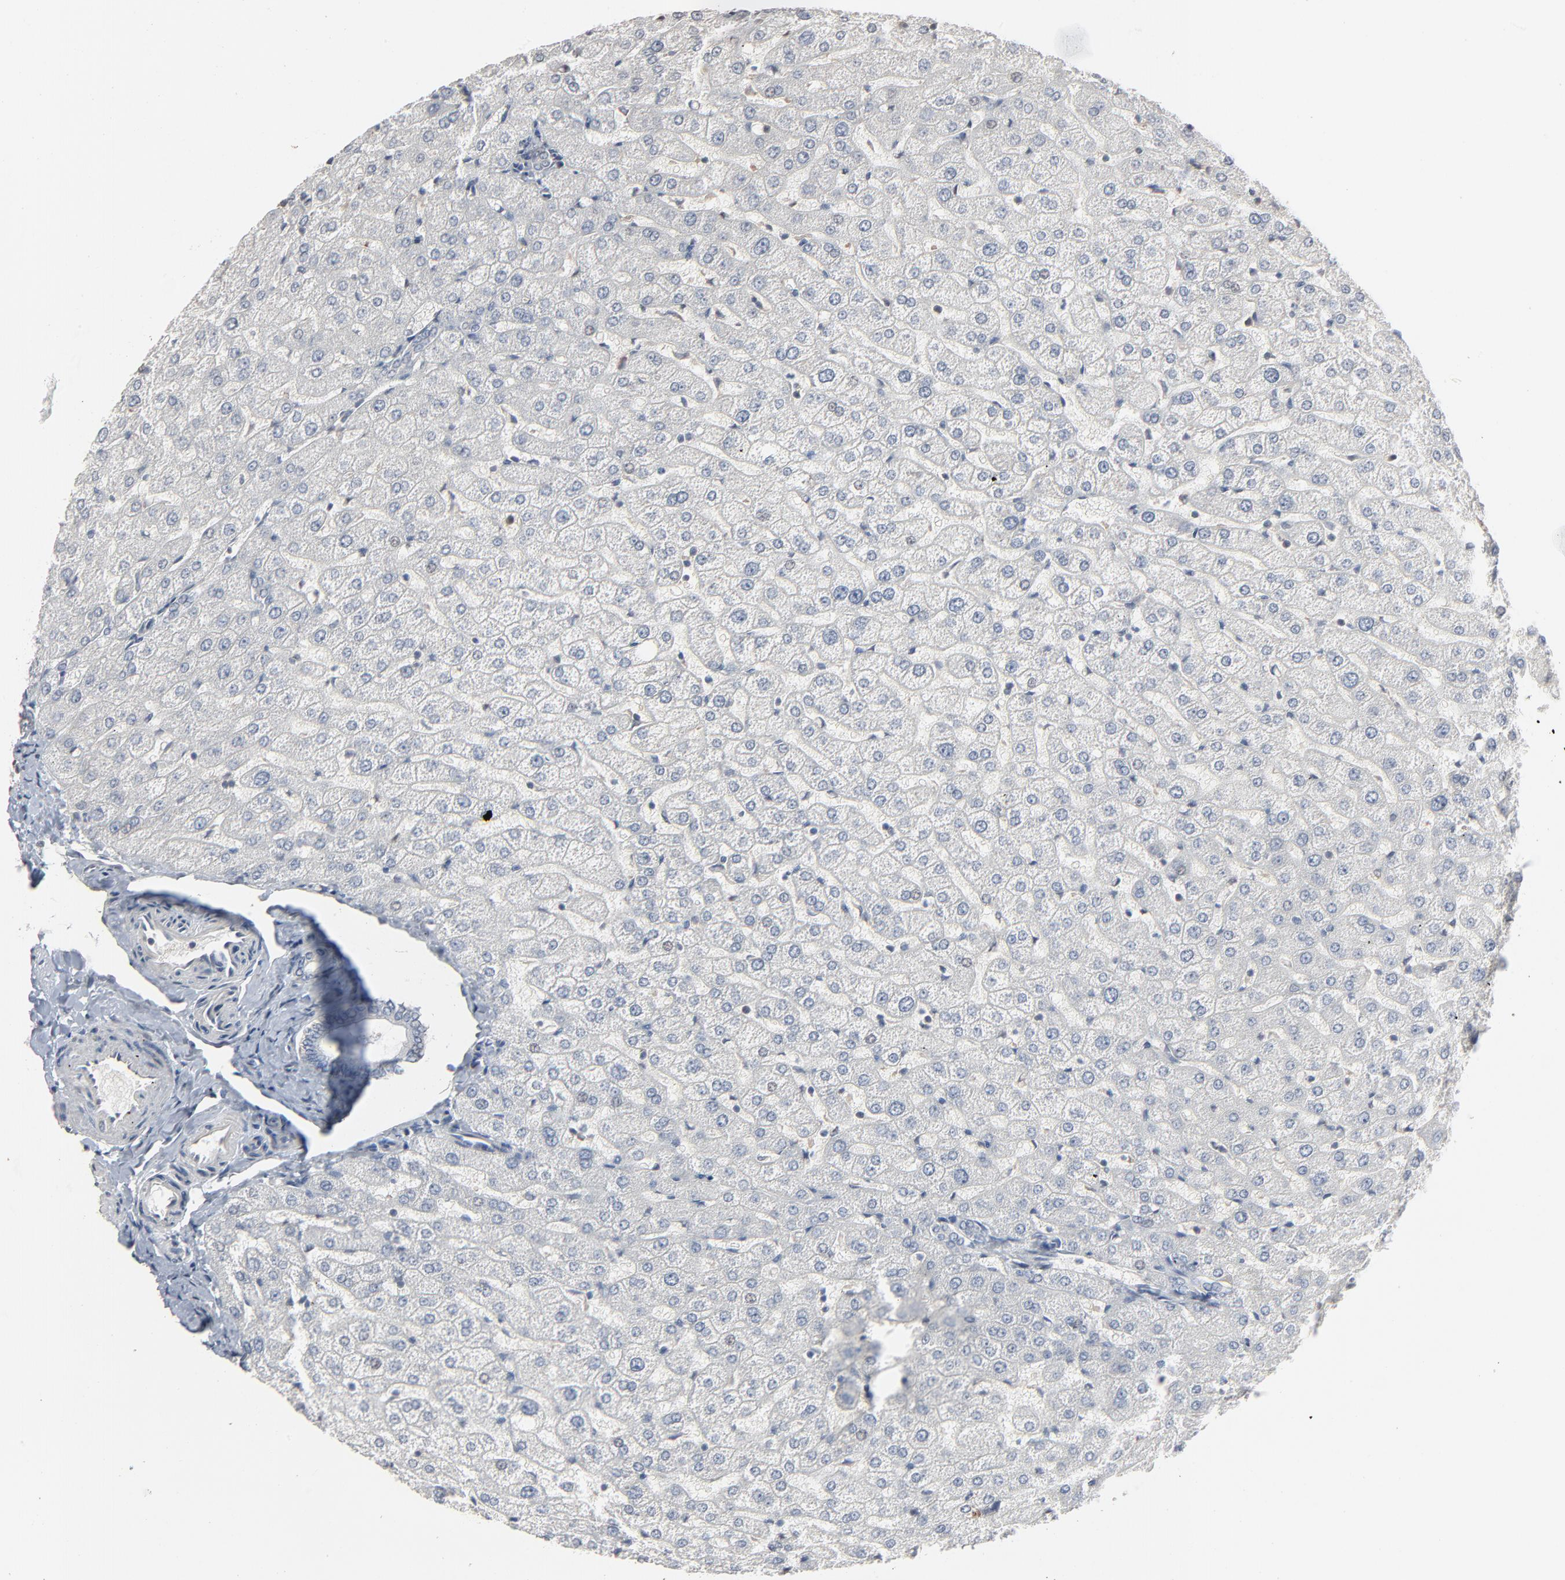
{"staining": {"intensity": "negative", "quantity": "none", "location": "none"}, "tissue": "liver", "cell_type": "Cholangiocytes", "image_type": "normal", "snomed": [{"axis": "morphology", "description": "Normal tissue, NOS"}, {"axis": "morphology", "description": "Fibrosis, NOS"}, {"axis": "topography", "description": "Liver"}], "caption": "There is no significant positivity in cholangiocytes of liver. Brightfield microscopy of IHC stained with DAB (3,3'-diaminobenzidine) (brown) and hematoxylin (blue), captured at high magnification.", "gene": "CCT5", "patient": {"sex": "female", "age": 29}}